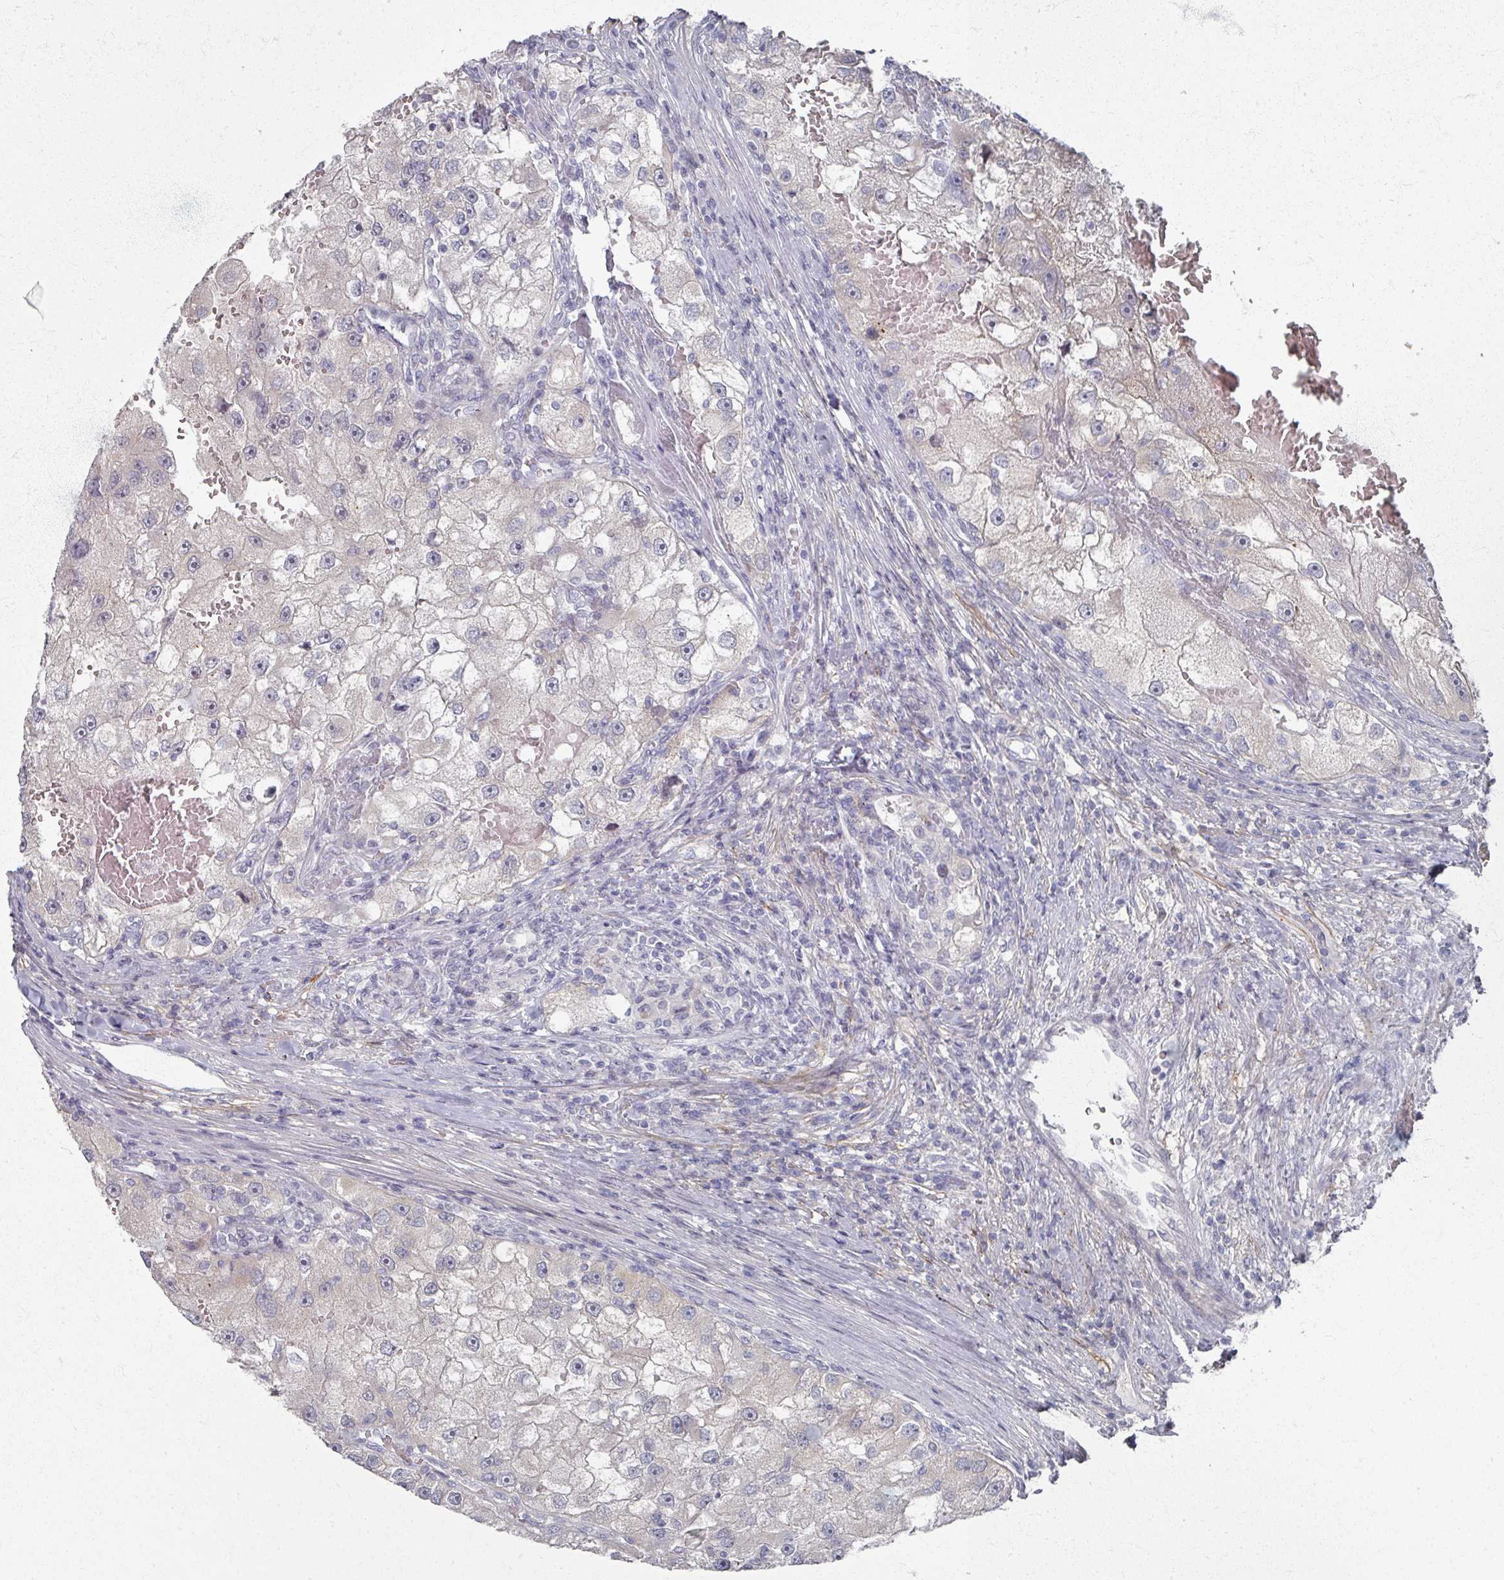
{"staining": {"intensity": "negative", "quantity": "none", "location": "none"}, "tissue": "renal cancer", "cell_type": "Tumor cells", "image_type": "cancer", "snomed": [{"axis": "morphology", "description": "Adenocarcinoma, NOS"}, {"axis": "topography", "description": "Kidney"}], "caption": "Tumor cells are negative for brown protein staining in adenocarcinoma (renal).", "gene": "TTYH3", "patient": {"sex": "male", "age": 63}}